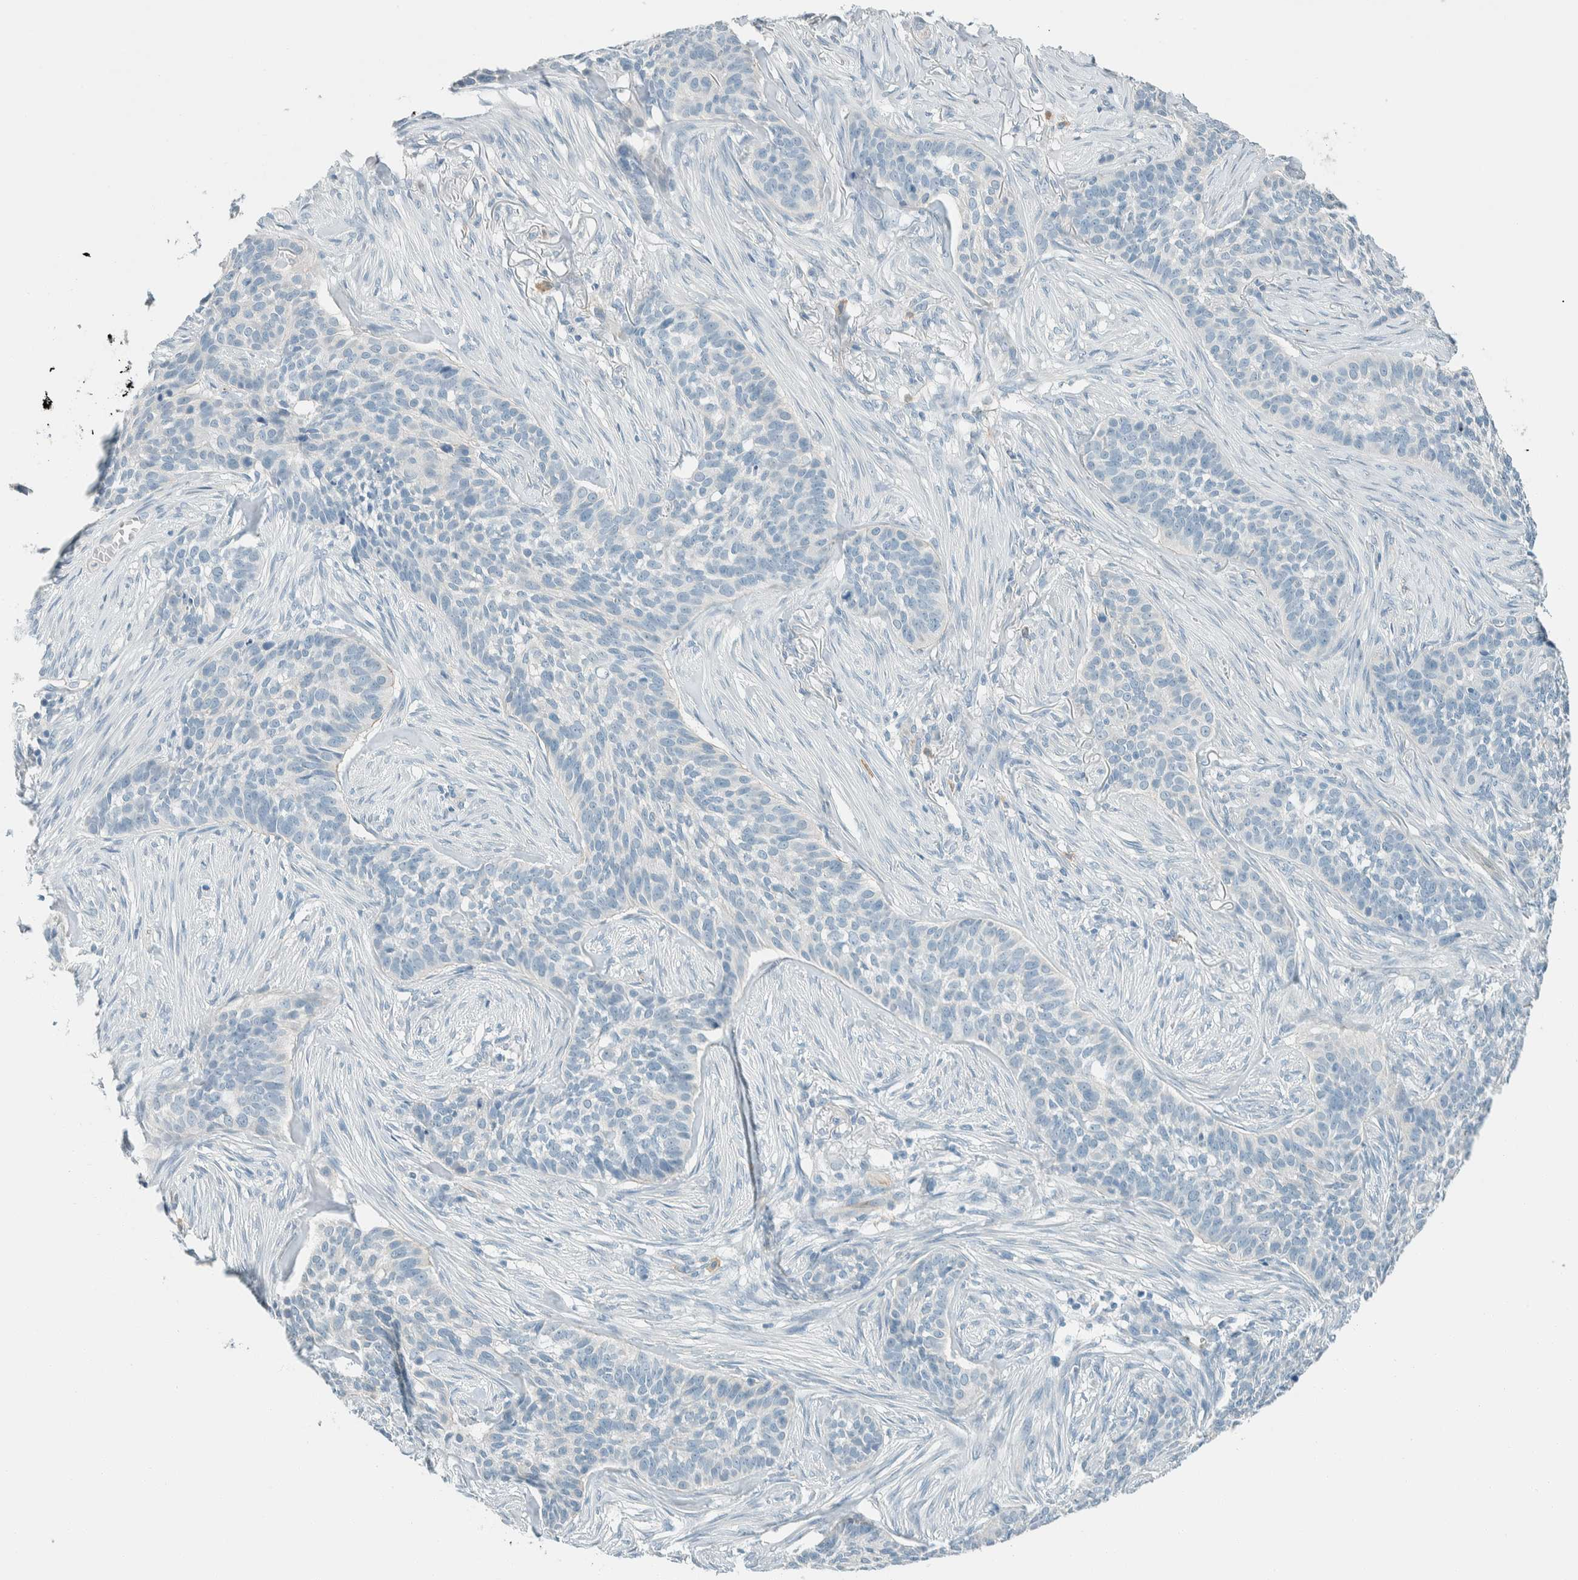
{"staining": {"intensity": "negative", "quantity": "none", "location": "none"}, "tissue": "skin cancer", "cell_type": "Tumor cells", "image_type": "cancer", "snomed": [{"axis": "morphology", "description": "Basal cell carcinoma"}, {"axis": "topography", "description": "Skin"}], "caption": "Immunohistochemical staining of human skin basal cell carcinoma exhibits no significant staining in tumor cells.", "gene": "SLFN12", "patient": {"sex": "male", "age": 85}}